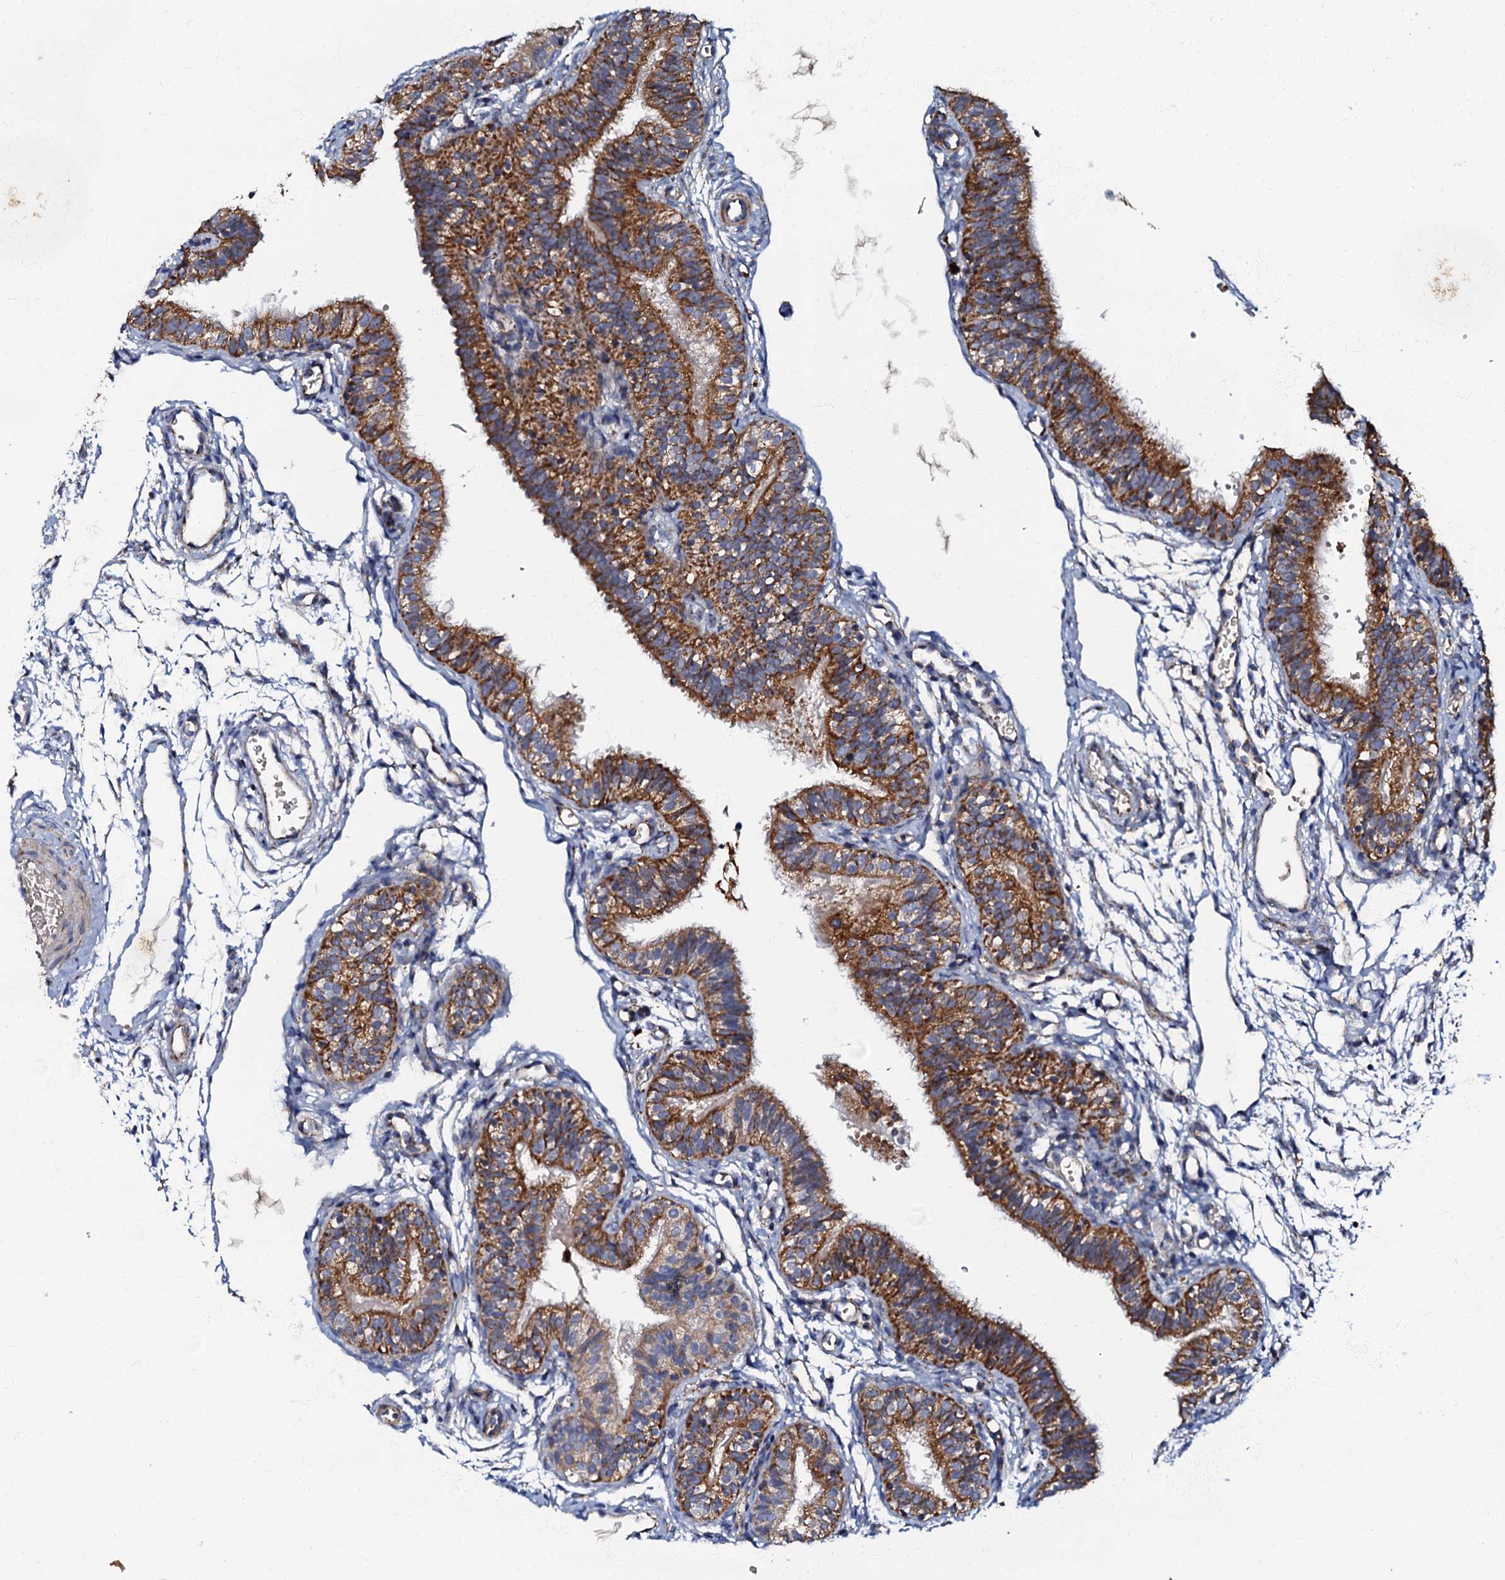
{"staining": {"intensity": "strong", "quantity": ">75%", "location": "cytoplasmic/membranous"}, "tissue": "fallopian tube", "cell_type": "Glandular cells", "image_type": "normal", "snomed": [{"axis": "morphology", "description": "Normal tissue, NOS"}, {"axis": "topography", "description": "Fallopian tube"}], "caption": "This photomicrograph shows benign fallopian tube stained with immunohistochemistry (IHC) to label a protein in brown. The cytoplasmic/membranous of glandular cells show strong positivity for the protein. Nuclei are counter-stained blue.", "gene": "NDUFA12", "patient": {"sex": "female", "age": 35}}